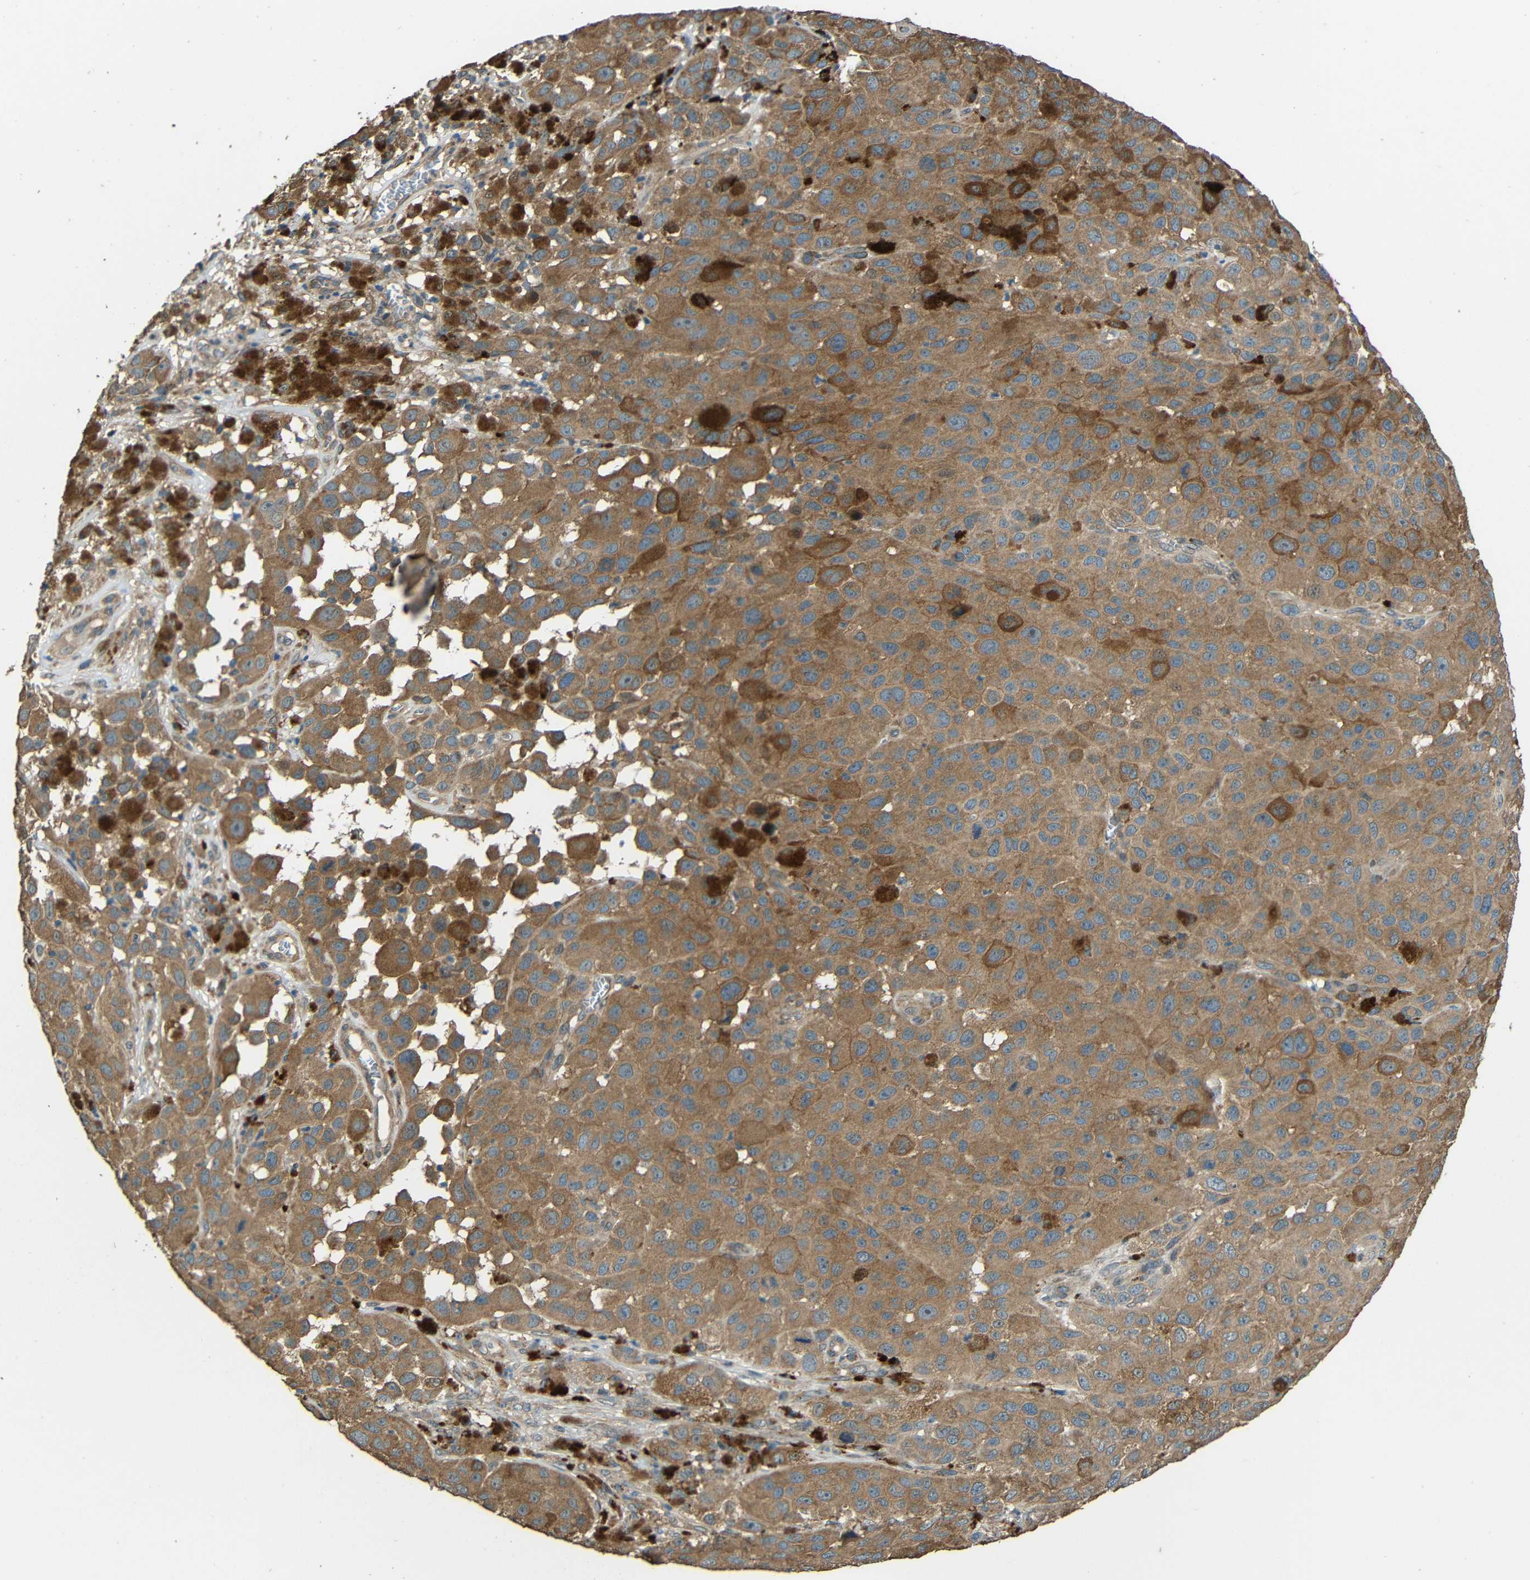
{"staining": {"intensity": "moderate", "quantity": ">75%", "location": "cytoplasmic/membranous"}, "tissue": "melanoma", "cell_type": "Tumor cells", "image_type": "cancer", "snomed": [{"axis": "morphology", "description": "Malignant melanoma, NOS"}, {"axis": "topography", "description": "Skin"}], "caption": "IHC (DAB) staining of human malignant melanoma reveals moderate cytoplasmic/membranous protein staining in approximately >75% of tumor cells.", "gene": "ACACA", "patient": {"sex": "male", "age": 96}}